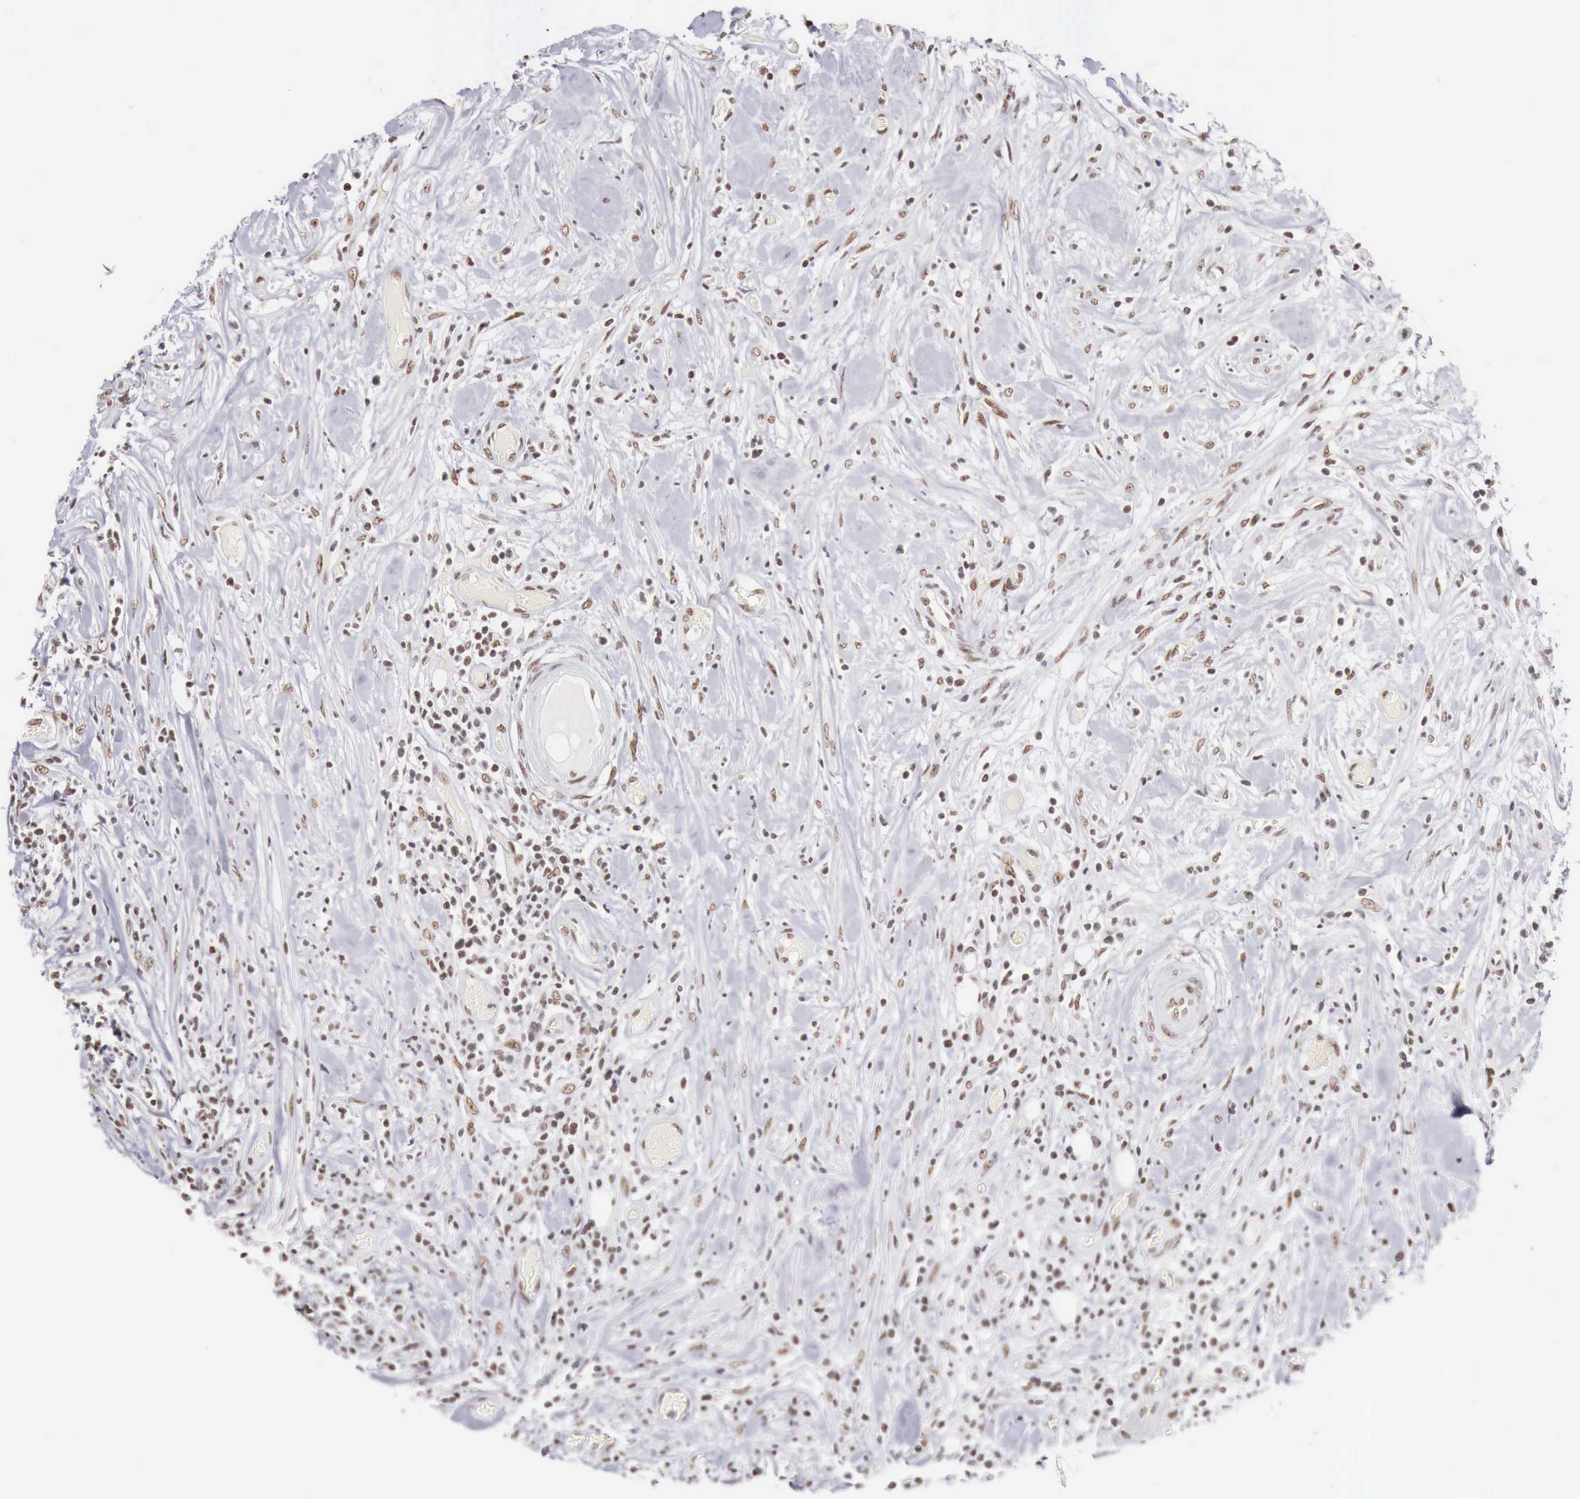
{"staining": {"intensity": "weak", "quantity": "25%-75%", "location": "cytoplasmic/membranous"}, "tissue": "lymphoma", "cell_type": "Tumor cells", "image_type": "cancer", "snomed": [{"axis": "morphology", "description": "Malignant lymphoma, non-Hodgkin's type, High grade"}, {"axis": "topography", "description": "Colon"}], "caption": "About 25%-75% of tumor cells in lymphoma show weak cytoplasmic/membranous protein expression as visualized by brown immunohistochemical staining.", "gene": "PHF14", "patient": {"sex": "male", "age": 82}}